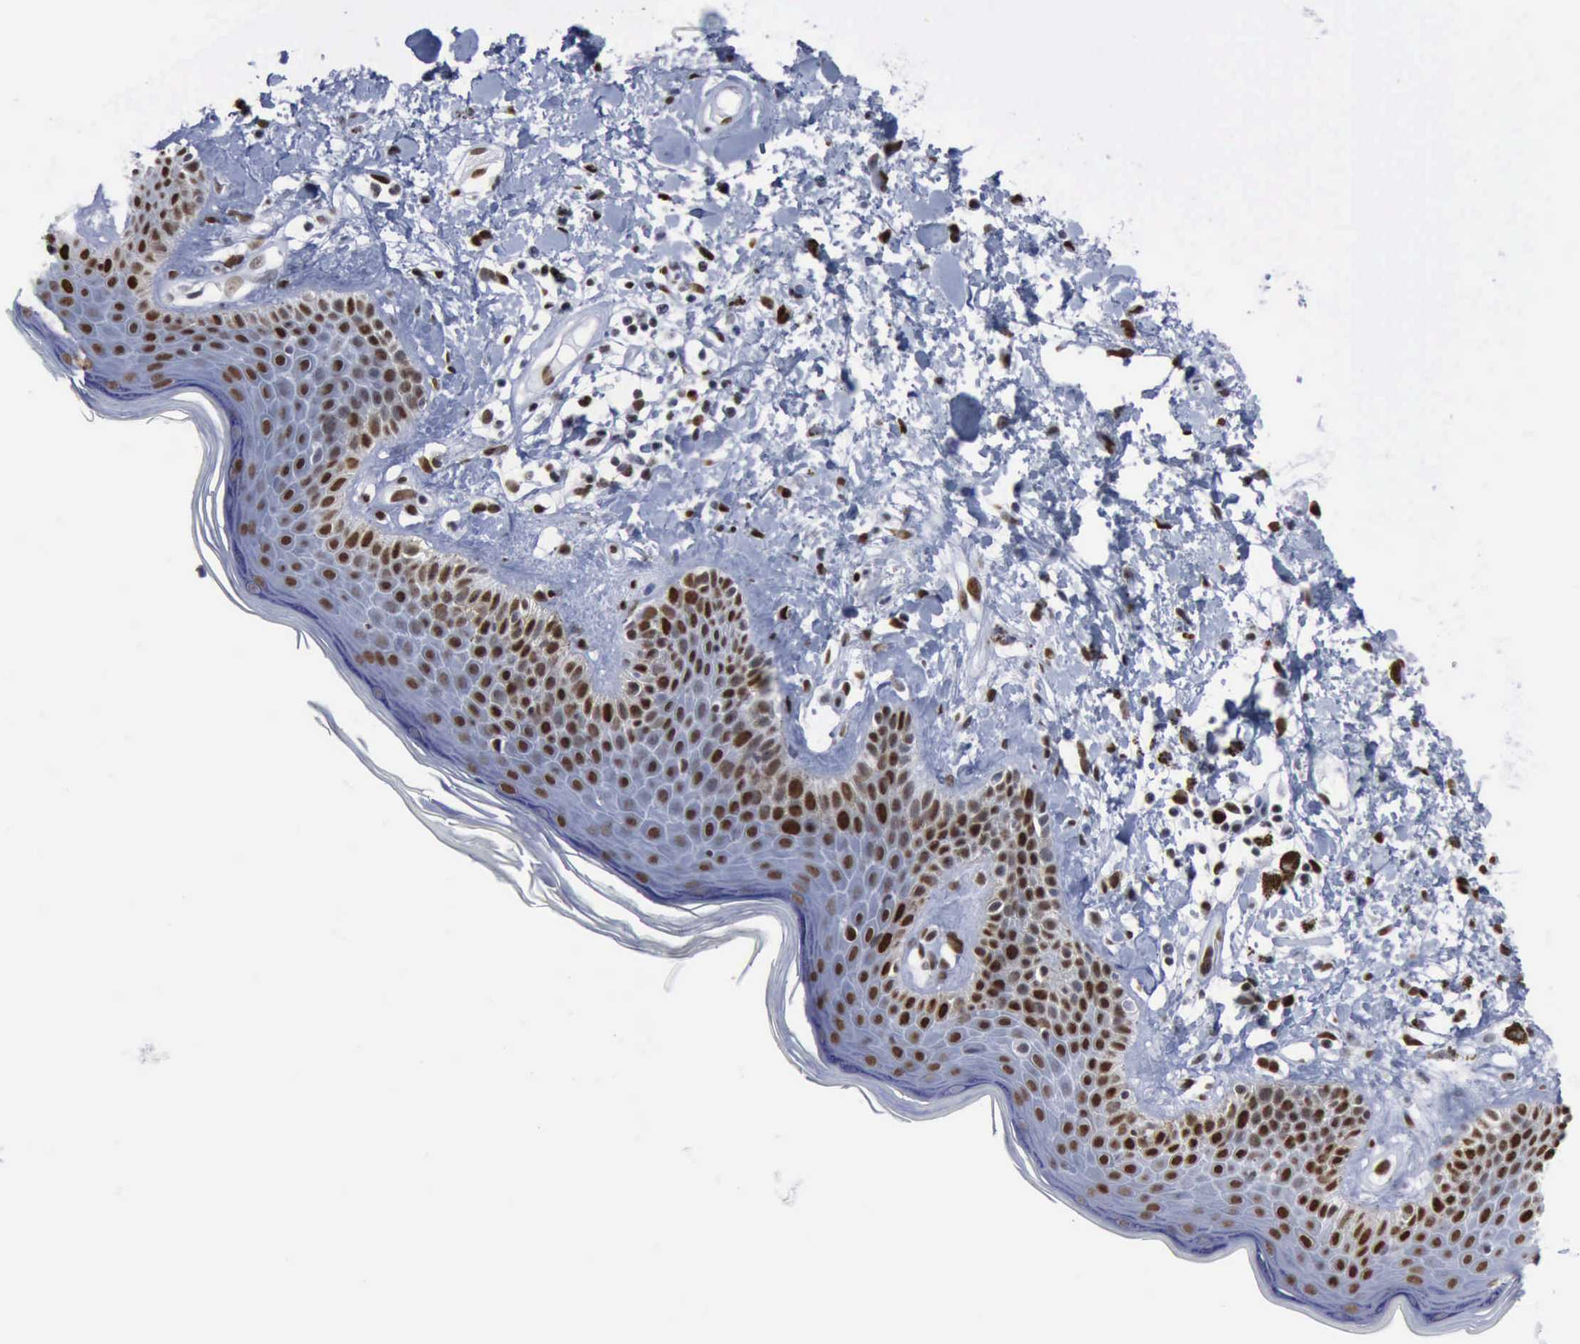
{"staining": {"intensity": "moderate", "quantity": "25%-75%", "location": "nuclear"}, "tissue": "skin", "cell_type": "Epidermal cells", "image_type": "normal", "snomed": [{"axis": "morphology", "description": "Normal tissue, NOS"}, {"axis": "topography", "description": "Anal"}], "caption": "IHC histopathology image of unremarkable skin: human skin stained using immunohistochemistry shows medium levels of moderate protein expression localized specifically in the nuclear of epidermal cells, appearing as a nuclear brown color.", "gene": "PCNA", "patient": {"sex": "female", "age": 78}}